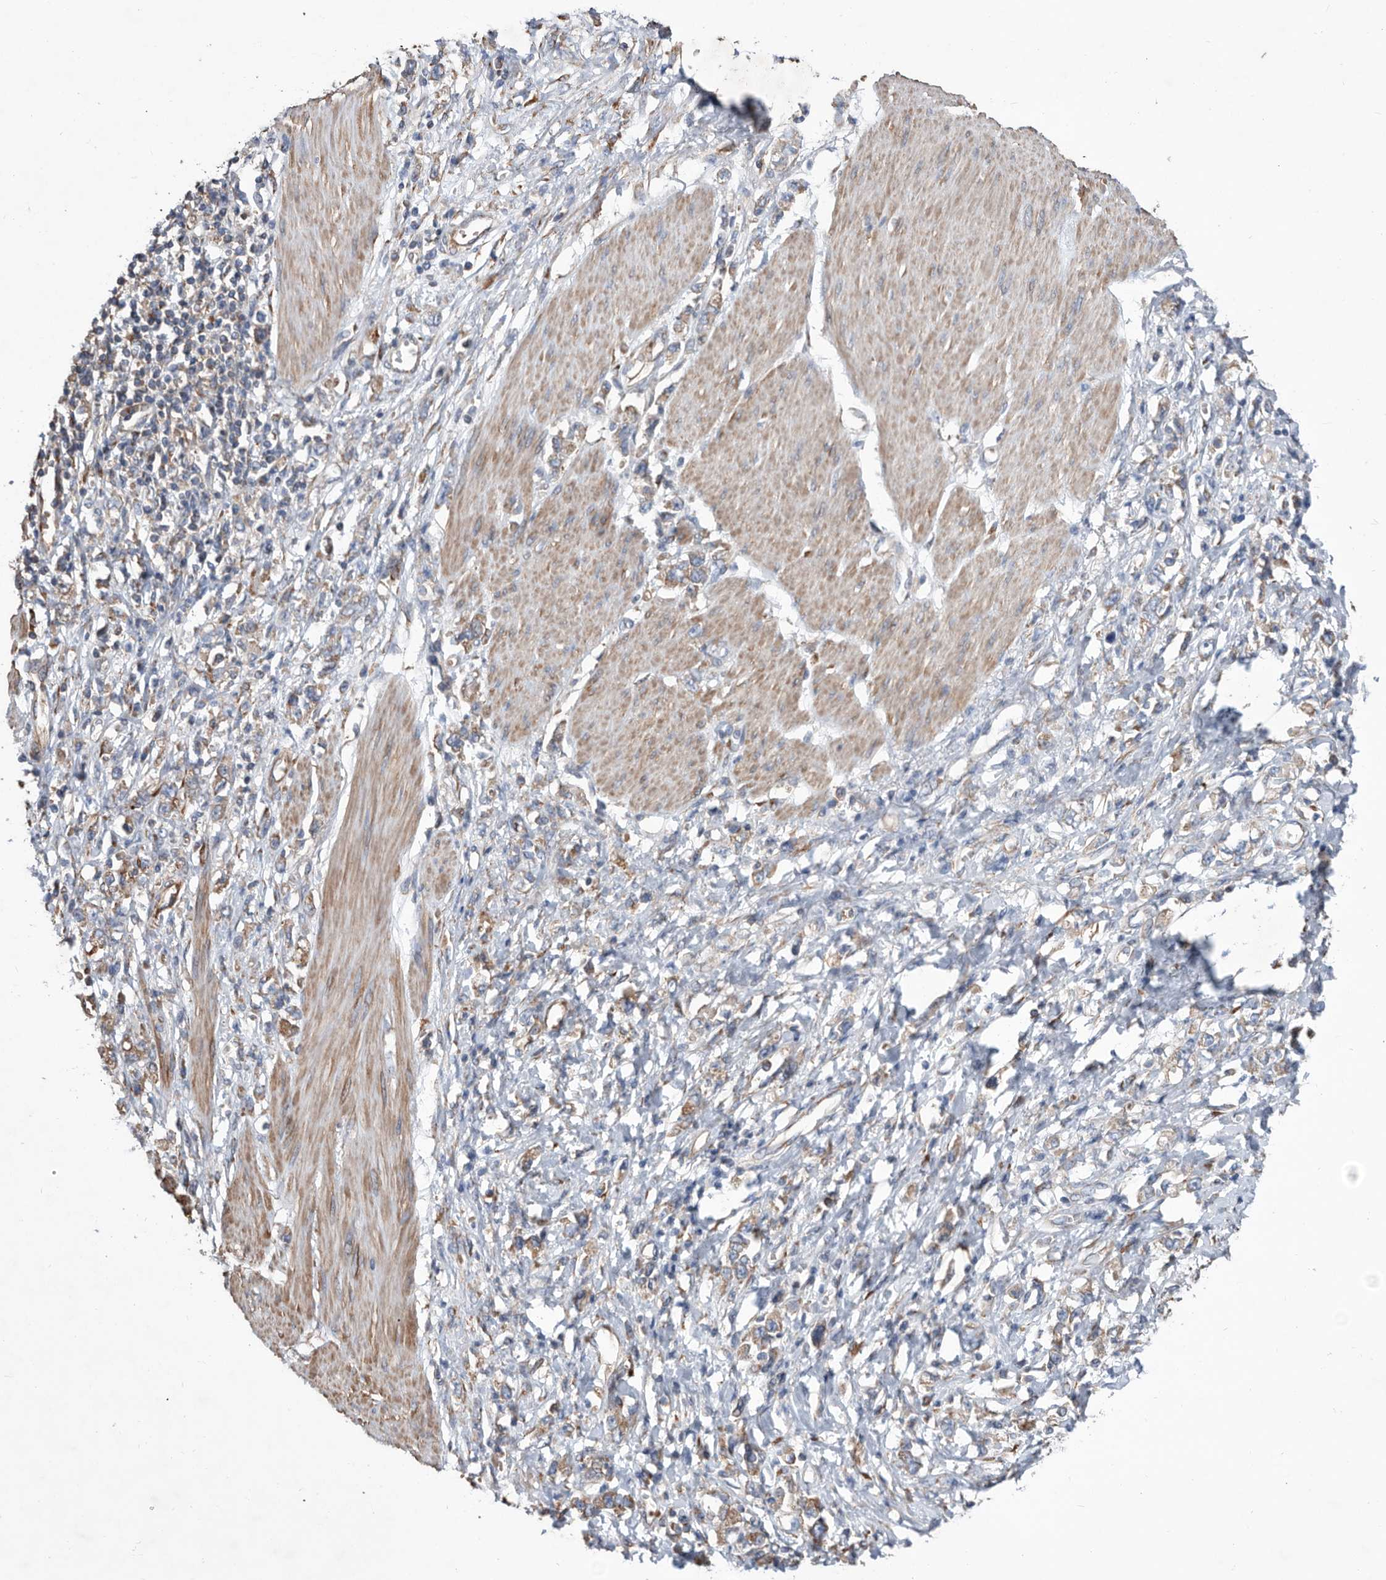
{"staining": {"intensity": "weak", "quantity": "25%-75%", "location": "cytoplasmic/membranous"}, "tissue": "stomach cancer", "cell_type": "Tumor cells", "image_type": "cancer", "snomed": [{"axis": "morphology", "description": "Adenocarcinoma, NOS"}, {"axis": "topography", "description": "Stomach"}], "caption": "This photomicrograph displays immunohistochemistry (IHC) staining of stomach cancer, with low weak cytoplasmic/membranous staining in approximately 25%-75% of tumor cells.", "gene": "ATP13A3", "patient": {"sex": "female", "age": 76}}